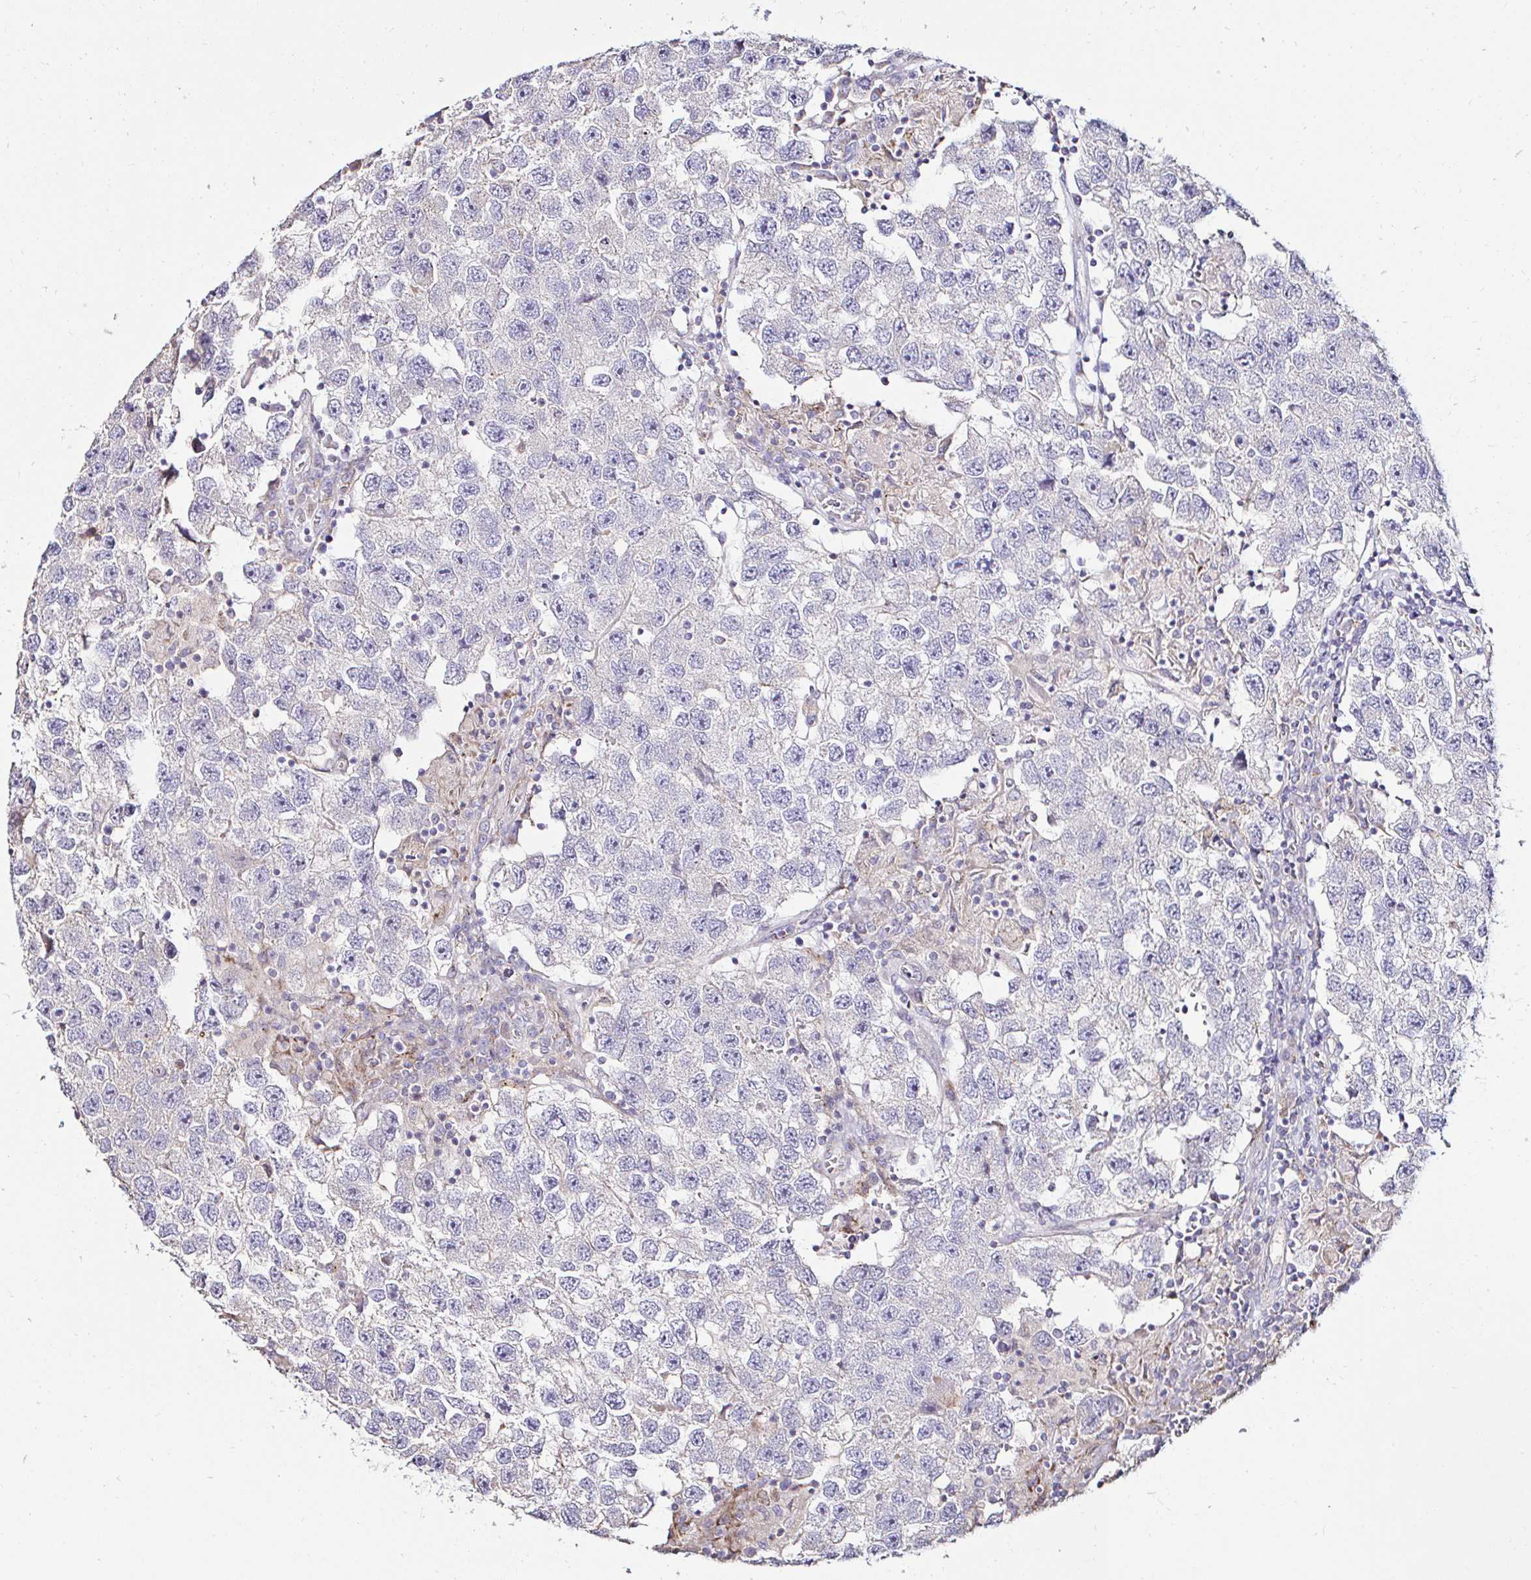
{"staining": {"intensity": "negative", "quantity": "none", "location": "none"}, "tissue": "testis cancer", "cell_type": "Tumor cells", "image_type": "cancer", "snomed": [{"axis": "morphology", "description": "Seminoma, NOS"}, {"axis": "topography", "description": "Testis"}], "caption": "Image shows no significant protein staining in tumor cells of testis seminoma. (DAB (3,3'-diaminobenzidine) IHC with hematoxylin counter stain).", "gene": "GALNS", "patient": {"sex": "male", "age": 26}}